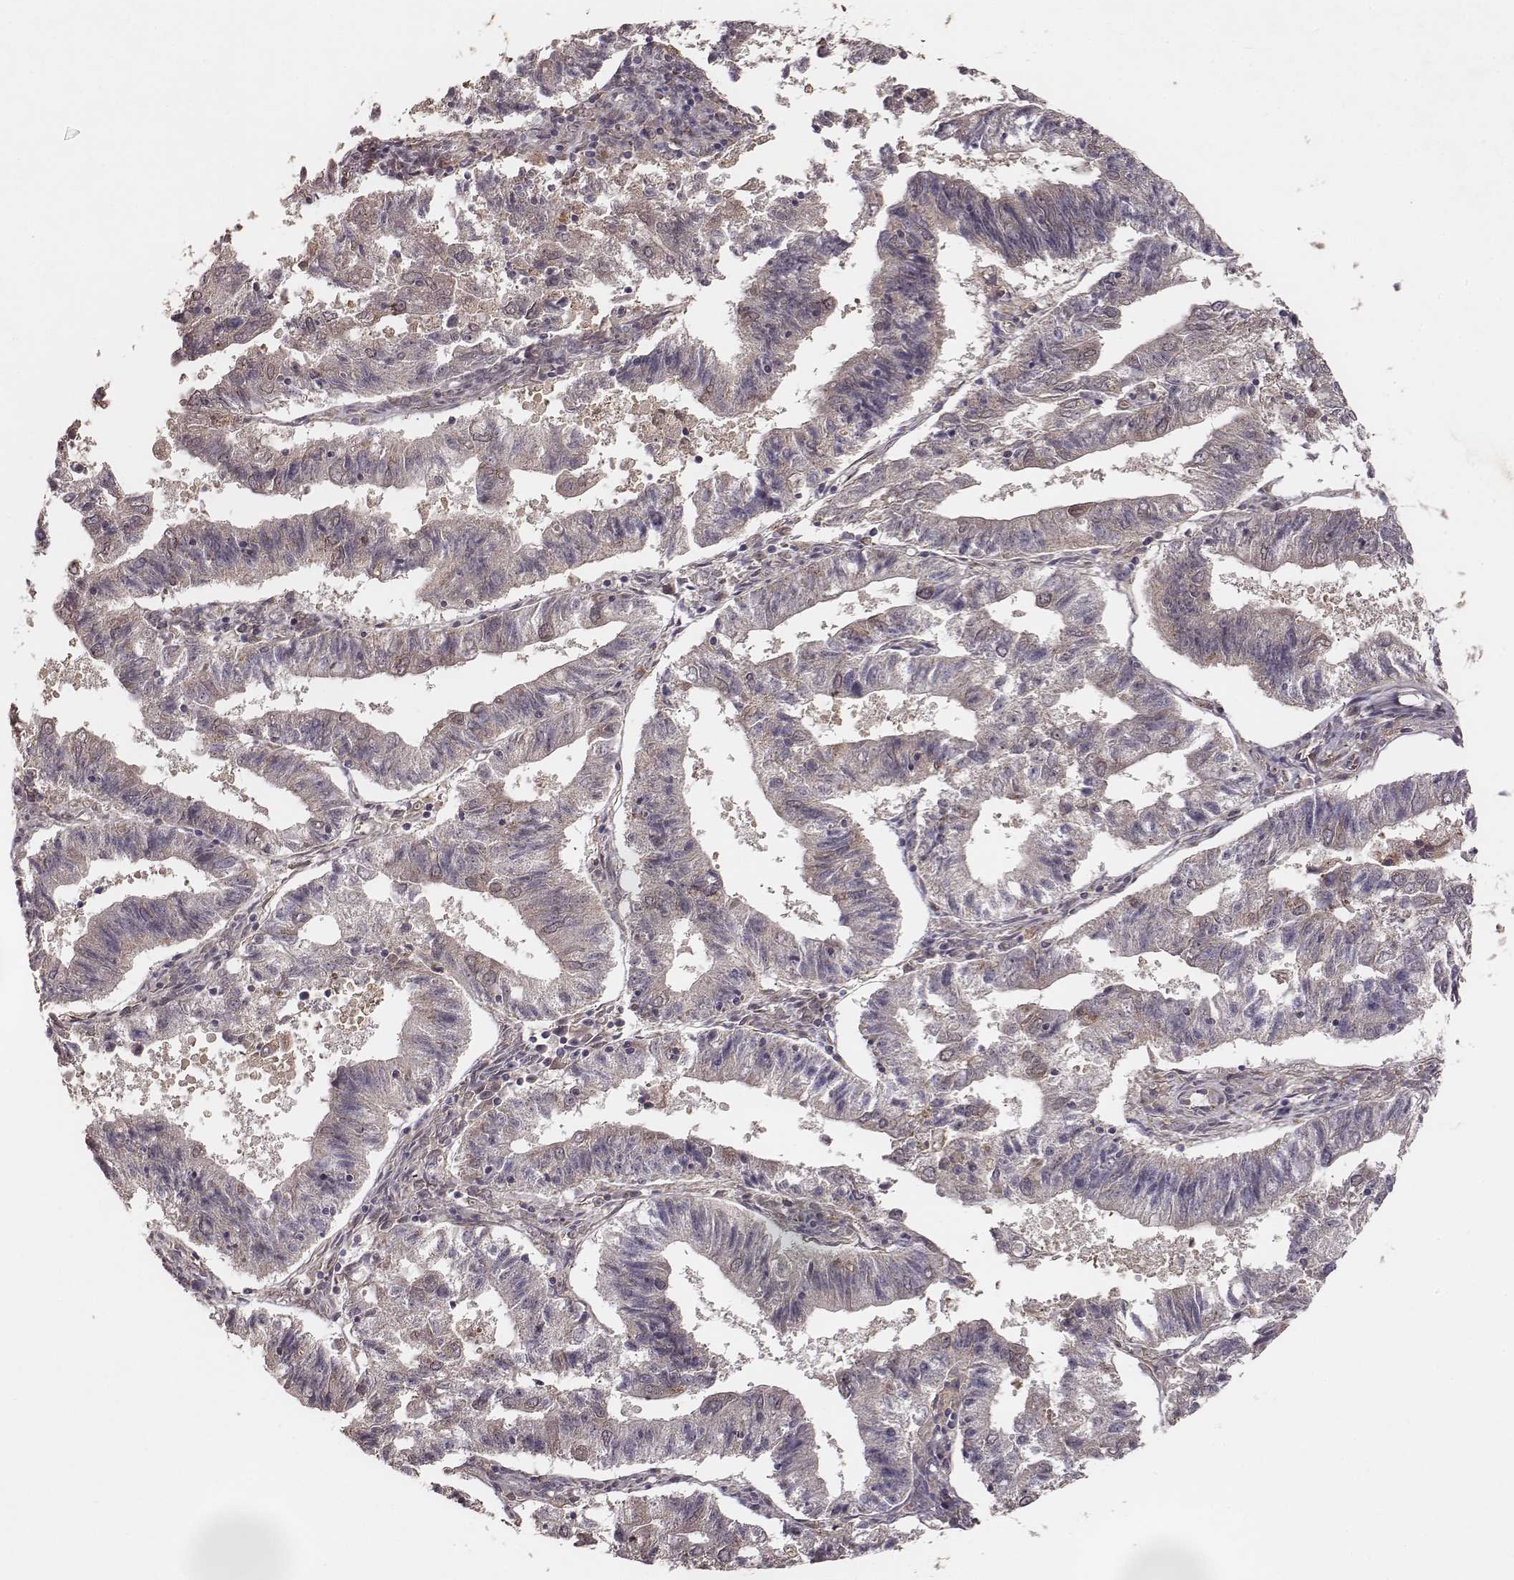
{"staining": {"intensity": "negative", "quantity": "none", "location": "none"}, "tissue": "endometrial cancer", "cell_type": "Tumor cells", "image_type": "cancer", "snomed": [{"axis": "morphology", "description": "Adenocarcinoma, NOS"}, {"axis": "topography", "description": "Endometrium"}], "caption": "Photomicrograph shows no significant protein expression in tumor cells of endometrial cancer.", "gene": "VPS26A", "patient": {"sex": "female", "age": 82}}